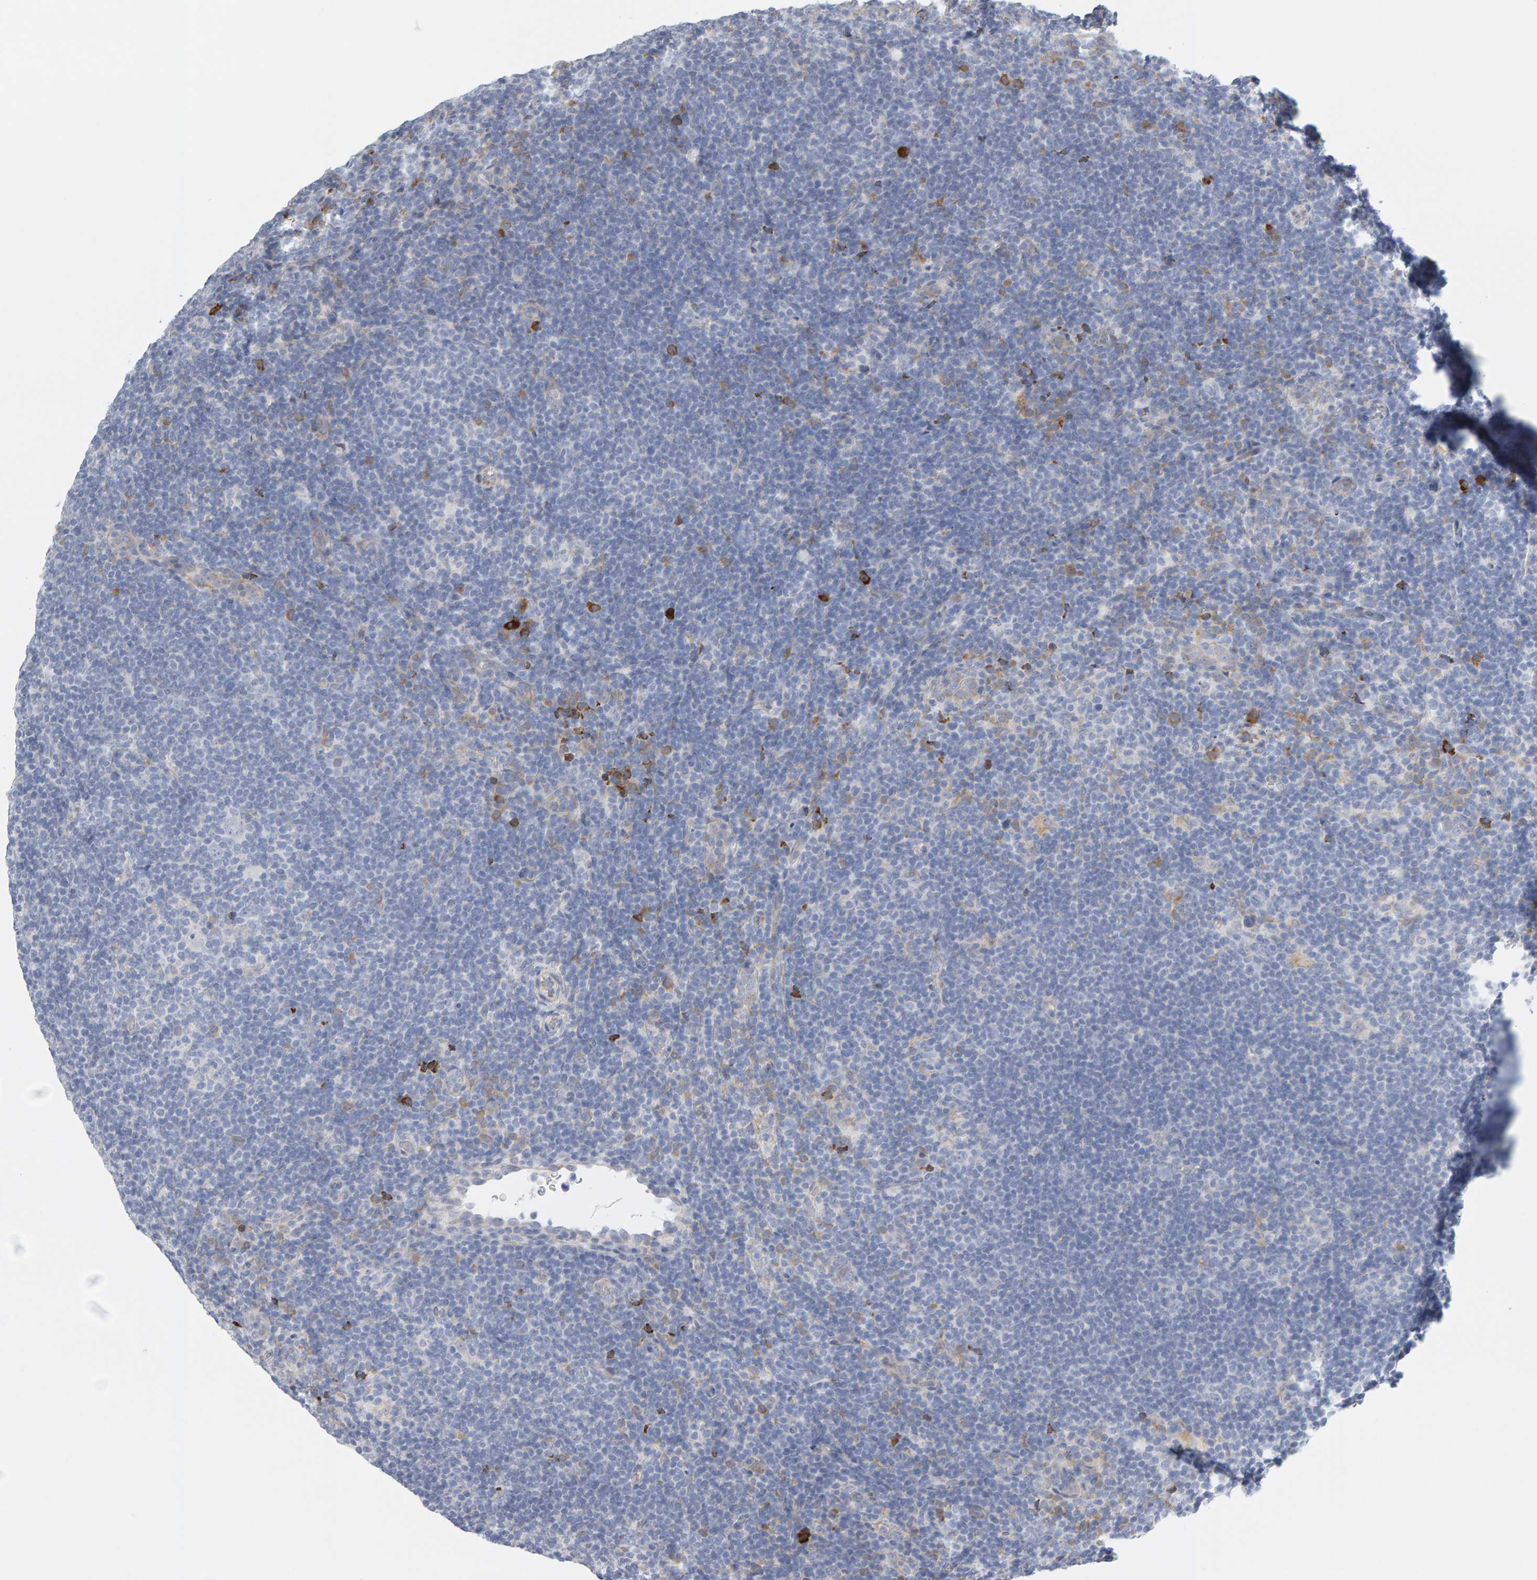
{"staining": {"intensity": "negative", "quantity": "none", "location": "none"}, "tissue": "lymphoma", "cell_type": "Tumor cells", "image_type": "cancer", "snomed": [{"axis": "morphology", "description": "Hodgkin's disease, NOS"}, {"axis": "topography", "description": "Lymph node"}], "caption": "Tumor cells show no significant protein positivity in lymphoma.", "gene": "ENGASE", "patient": {"sex": "female", "age": 57}}